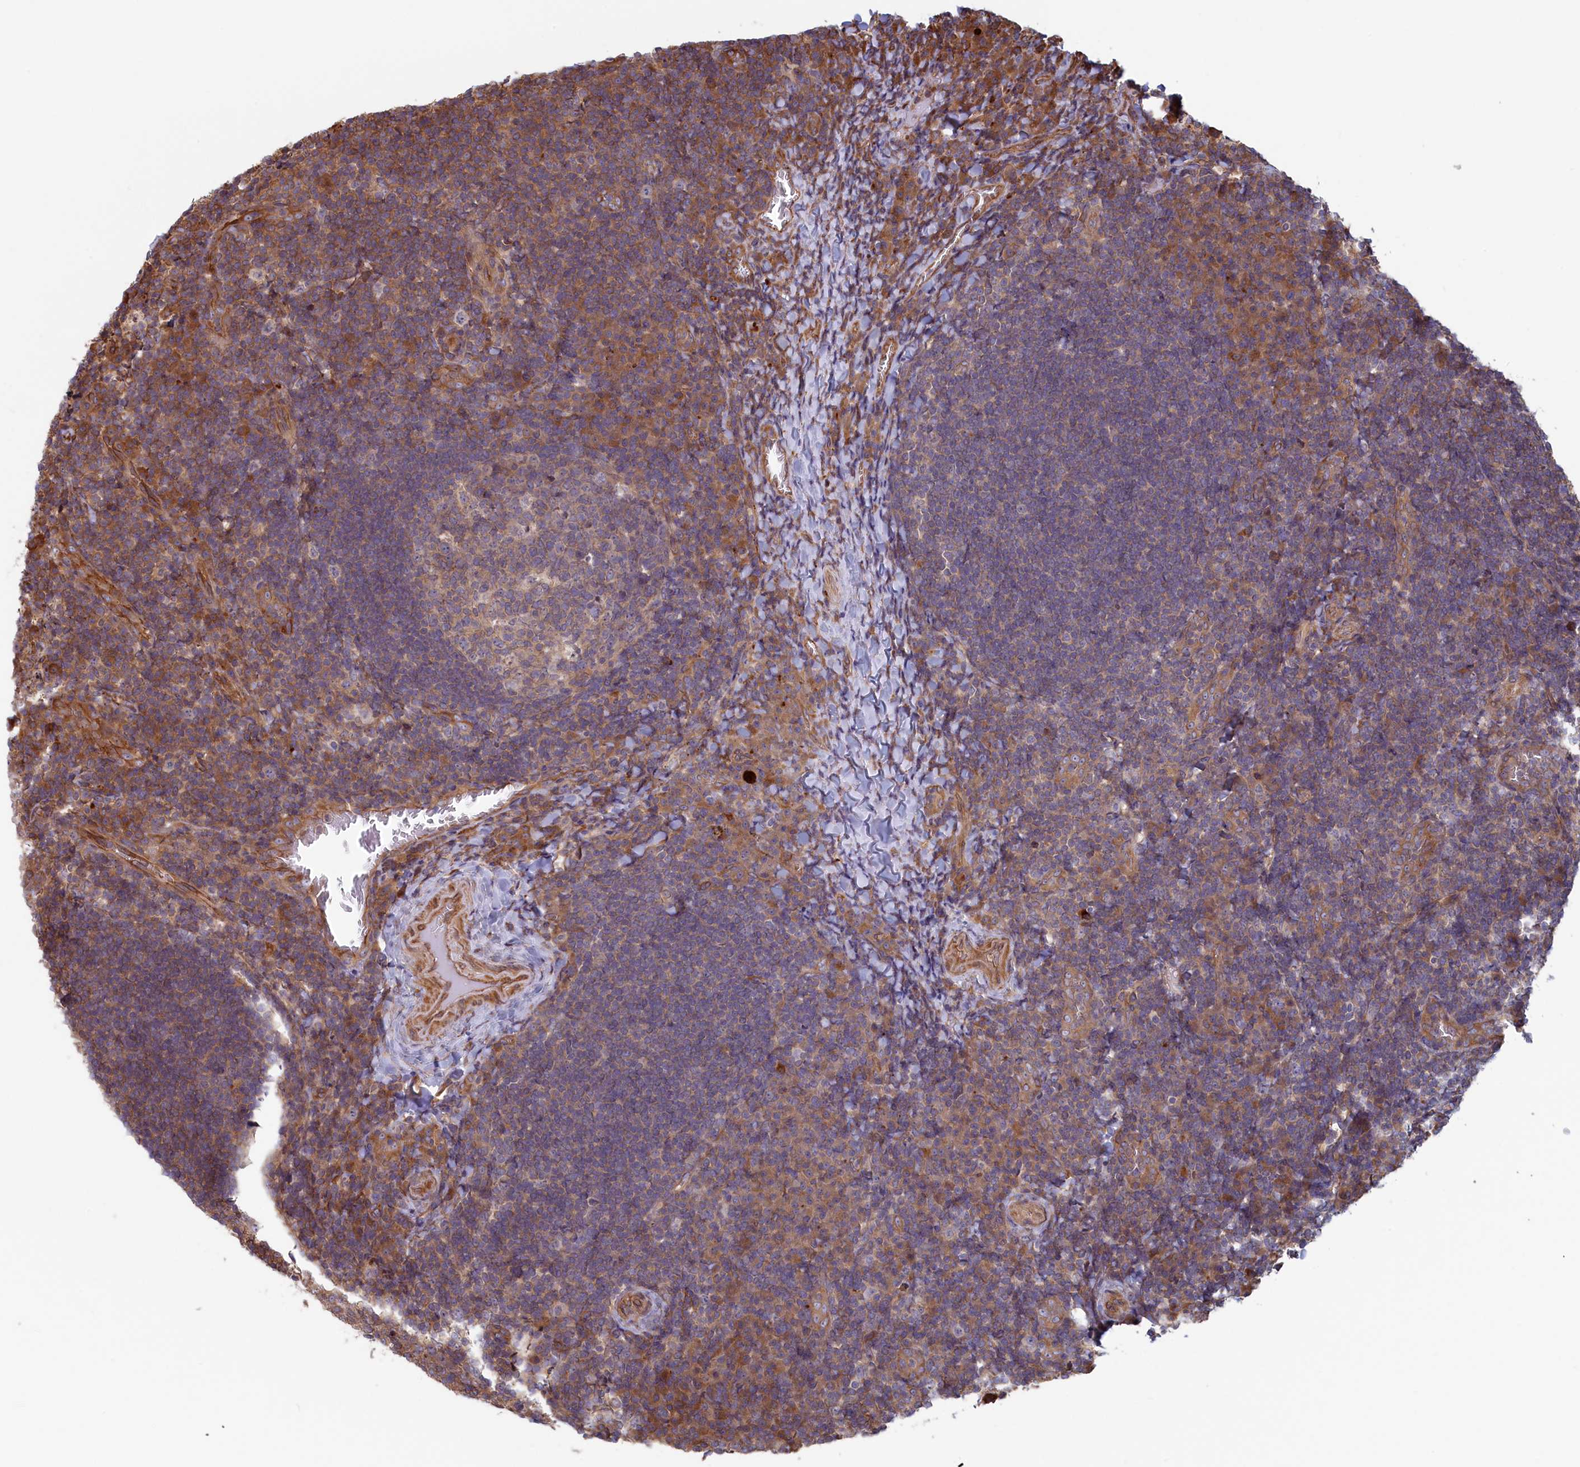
{"staining": {"intensity": "moderate", "quantity": "25%-75%", "location": "cytoplasmic/membranous"}, "tissue": "tonsil", "cell_type": "Germinal center cells", "image_type": "normal", "snomed": [{"axis": "morphology", "description": "Normal tissue, NOS"}, {"axis": "topography", "description": "Tonsil"}], "caption": "Approximately 25%-75% of germinal center cells in unremarkable human tonsil reveal moderate cytoplasmic/membranous protein expression as visualized by brown immunohistochemical staining.", "gene": "RILPL1", "patient": {"sex": "male", "age": 17}}